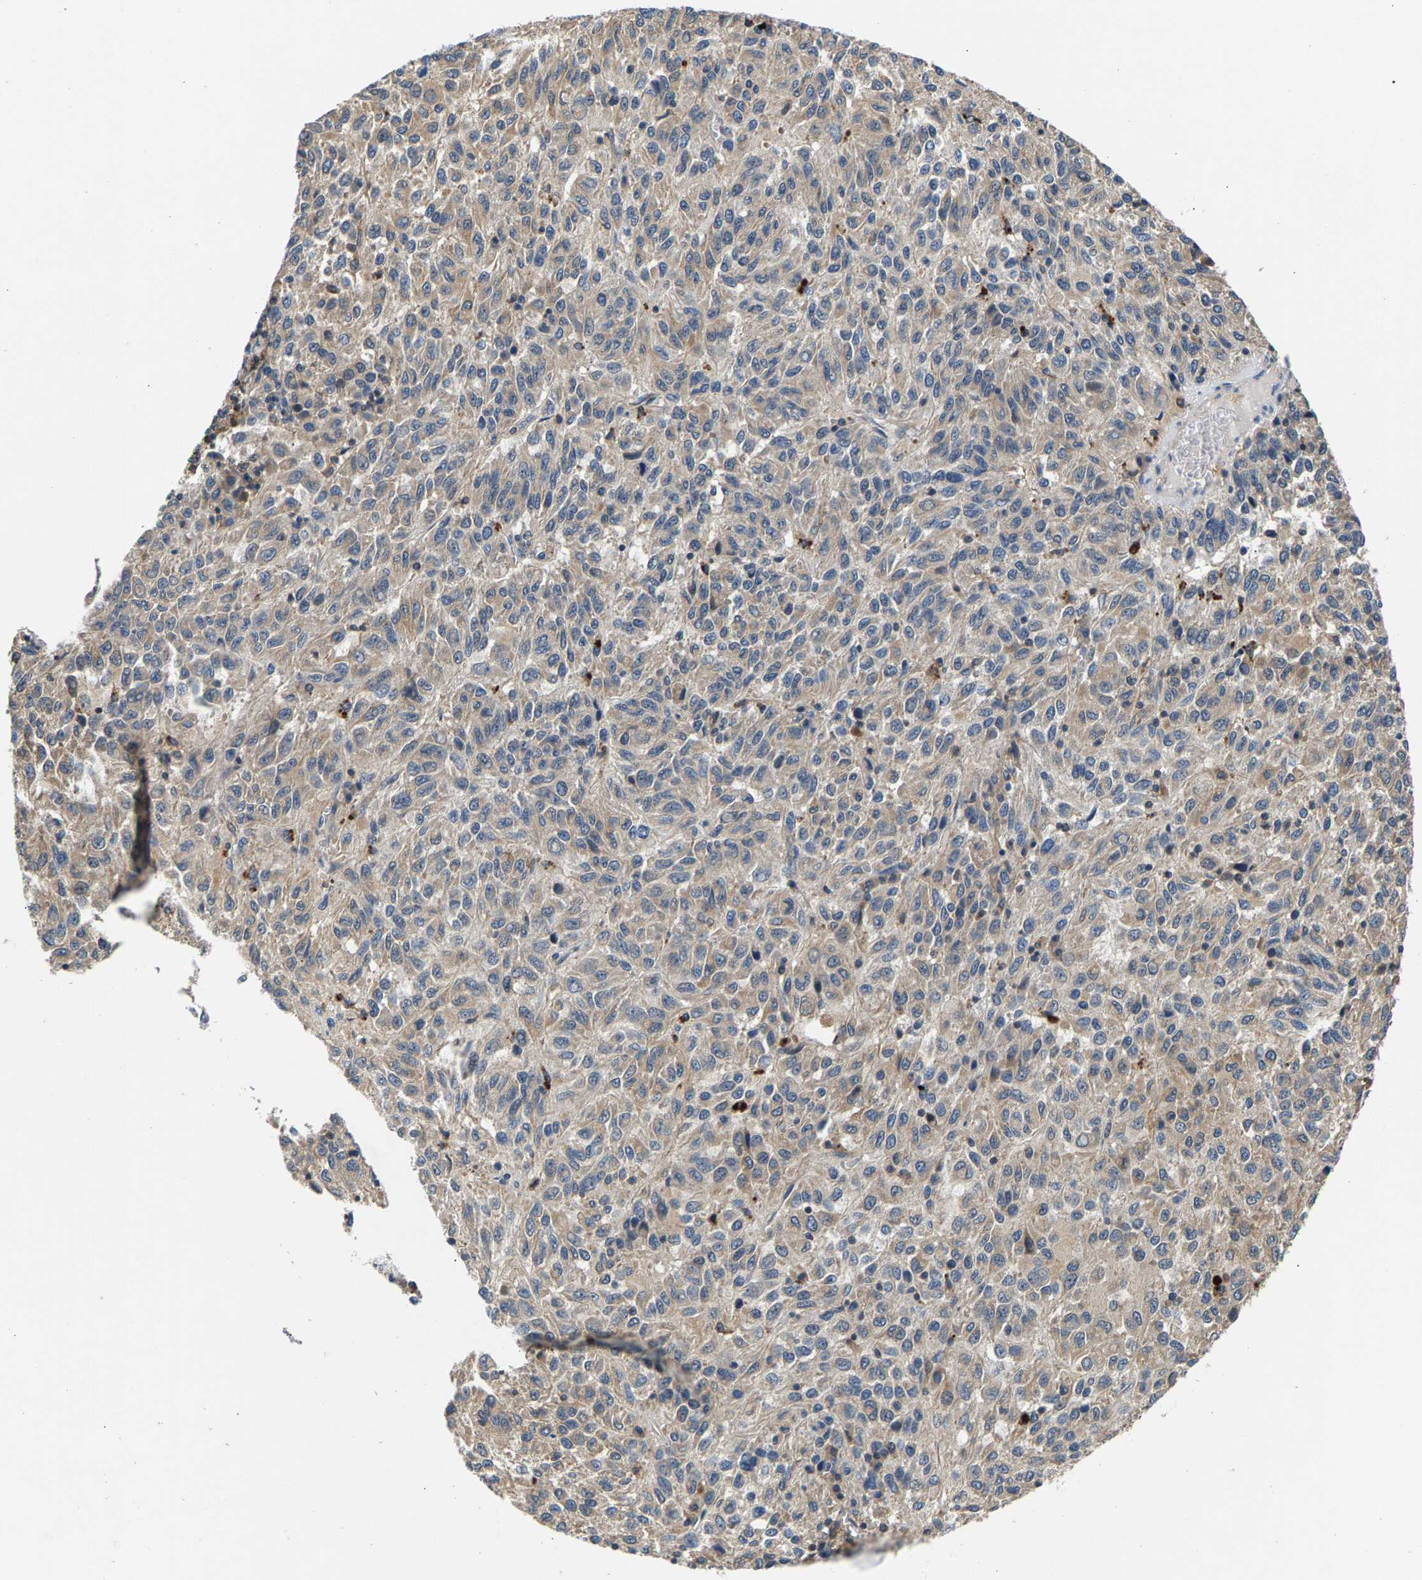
{"staining": {"intensity": "weak", "quantity": ">75%", "location": "cytoplasmic/membranous"}, "tissue": "melanoma", "cell_type": "Tumor cells", "image_type": "cancer", "snomed": [{"axis": "morphology", "description": "Malignant melanoma, Metastatic site"}, {"axis": "topography", "description": "Lung"}], "caption": "Malignant melanoma (metastatic site) stained with a protein marker exhibits weak staining in tumor cells.", "gene": "NT5C", "patient": {"sex": "male", "age": 64}}